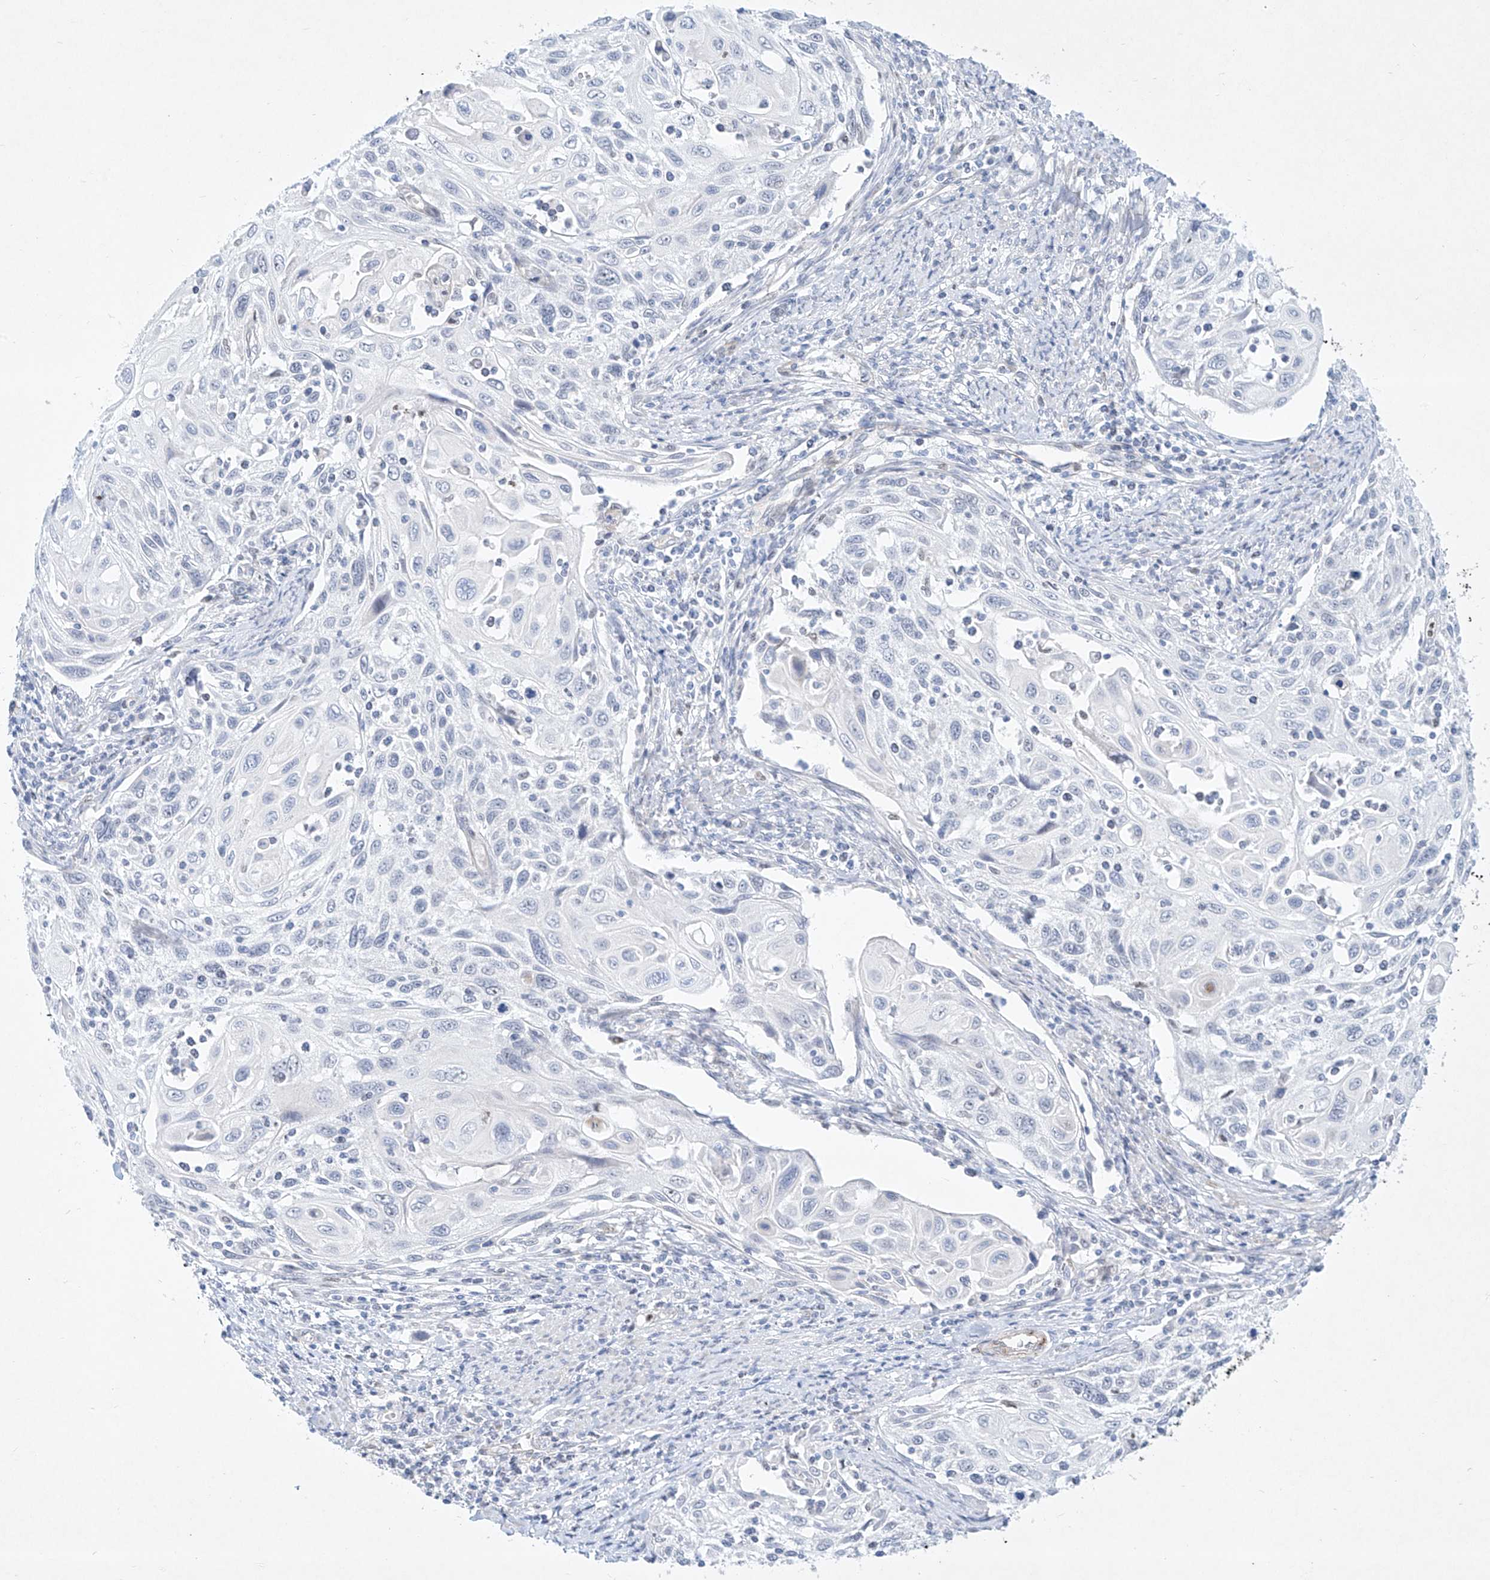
{"staining": {"intensity": "negative", "quantity": "none", "location": "none"}, "tissue": "cervical cancer", "cell_type": "Tumor cells", "image_type": "cancer", "snomed": [{"axis": "morphology", "description": "Squamous cell carcinoma, NOS"}, {"axis": "topography", "description": "Cervix"}], "caption": "A histopathology image of human cervical squamous cell carcinoma is negative for staining in tumor cells.", "gene": "REEP2", "patient": {"sex": "female", "age": 70}}